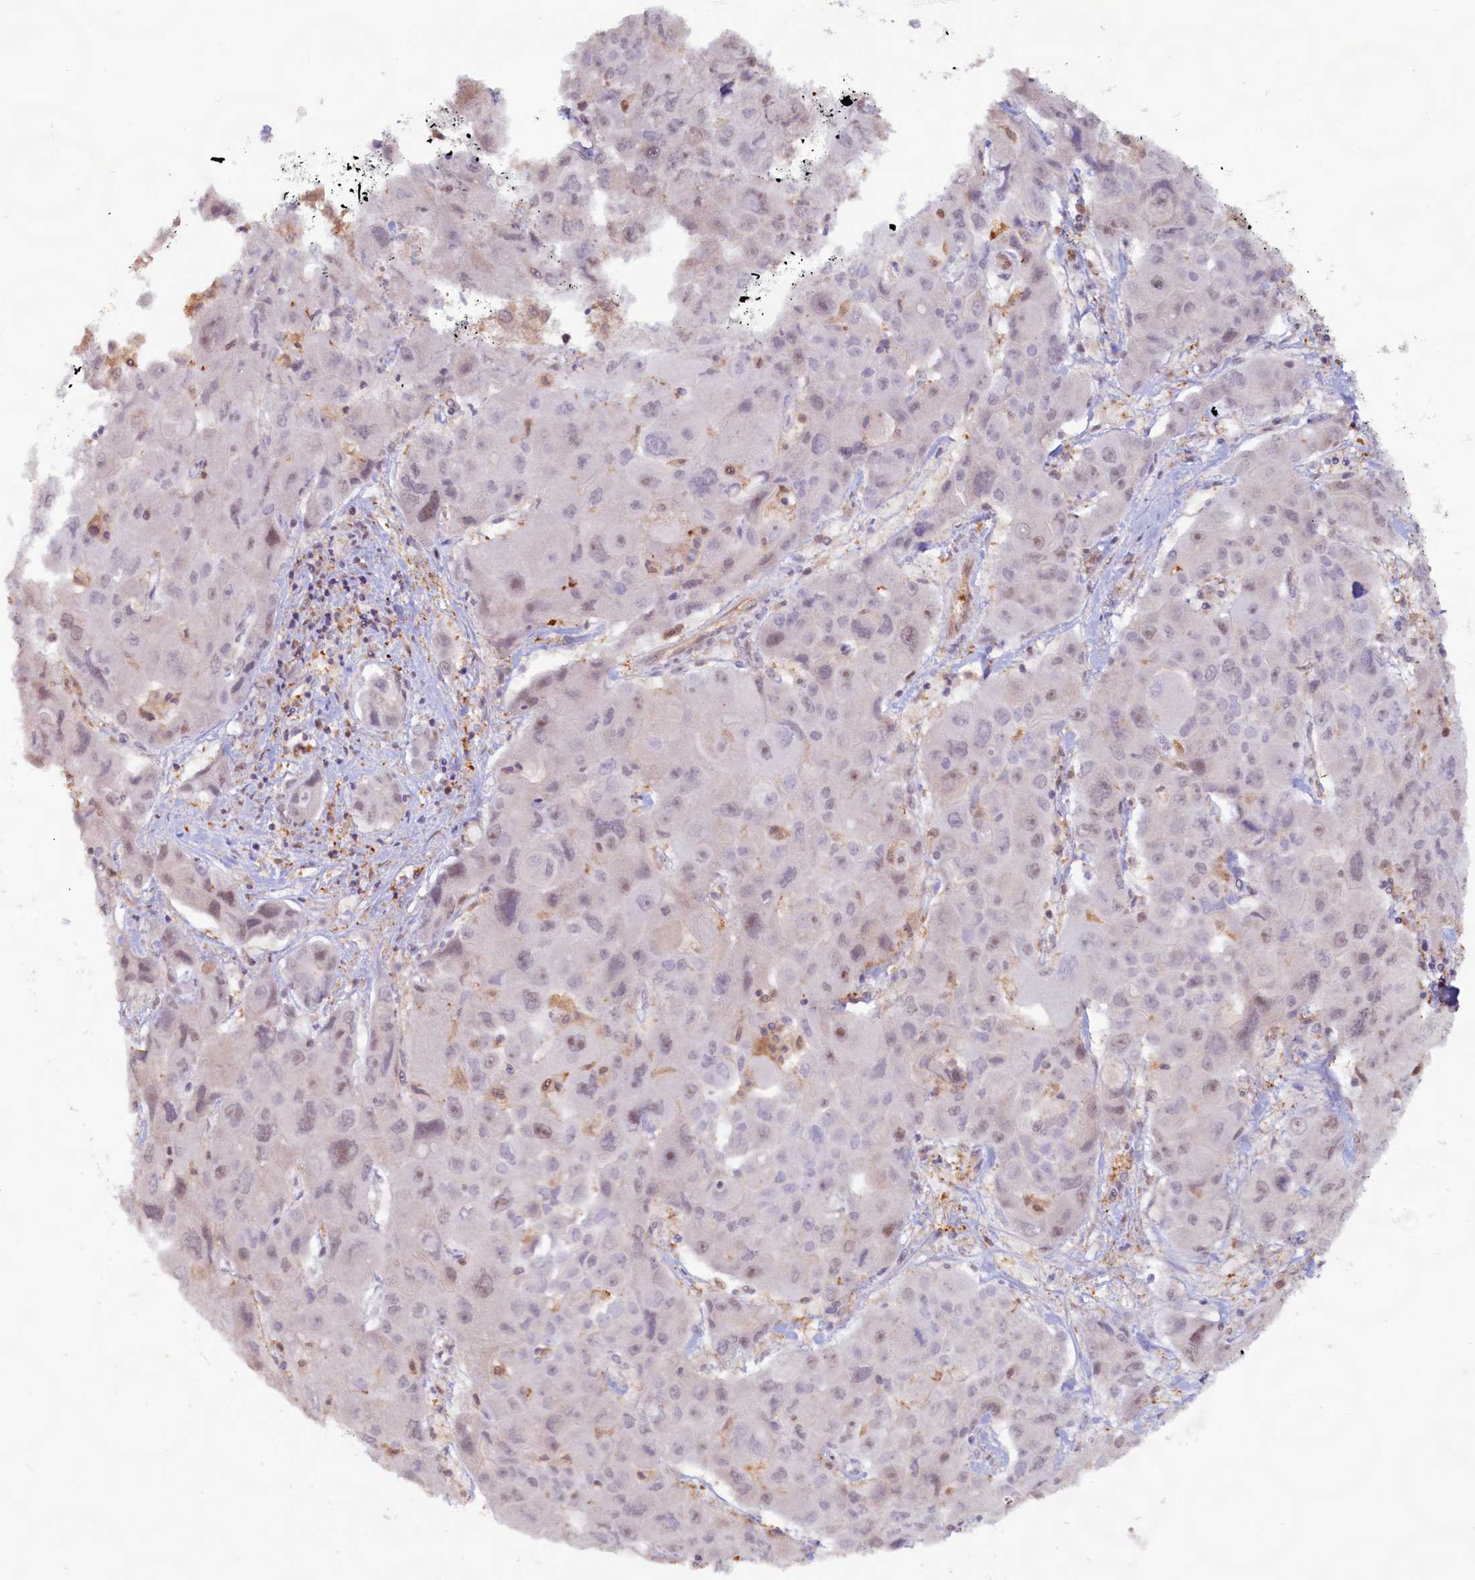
{"staining": {"intensity": "moderate", "quantity": "<25%", "location": "nuclear"}, "tissue": "liver cancer", "cell_type": "Tumor cells", "image_type": "cancer", "snomed": [{"axis": "morphology", "description": "Cholangiocarcinoma"}, {"axis": "topography", "description": "Liver"}], "caption": "Liver cancer (cholangiocarcinoma) stained for a protein (brown) displays moderate nuclear positive expression in approximately <25% of tumor cells.", "gene": "C1D", "patient": {"sex": "male", "age": 67}}